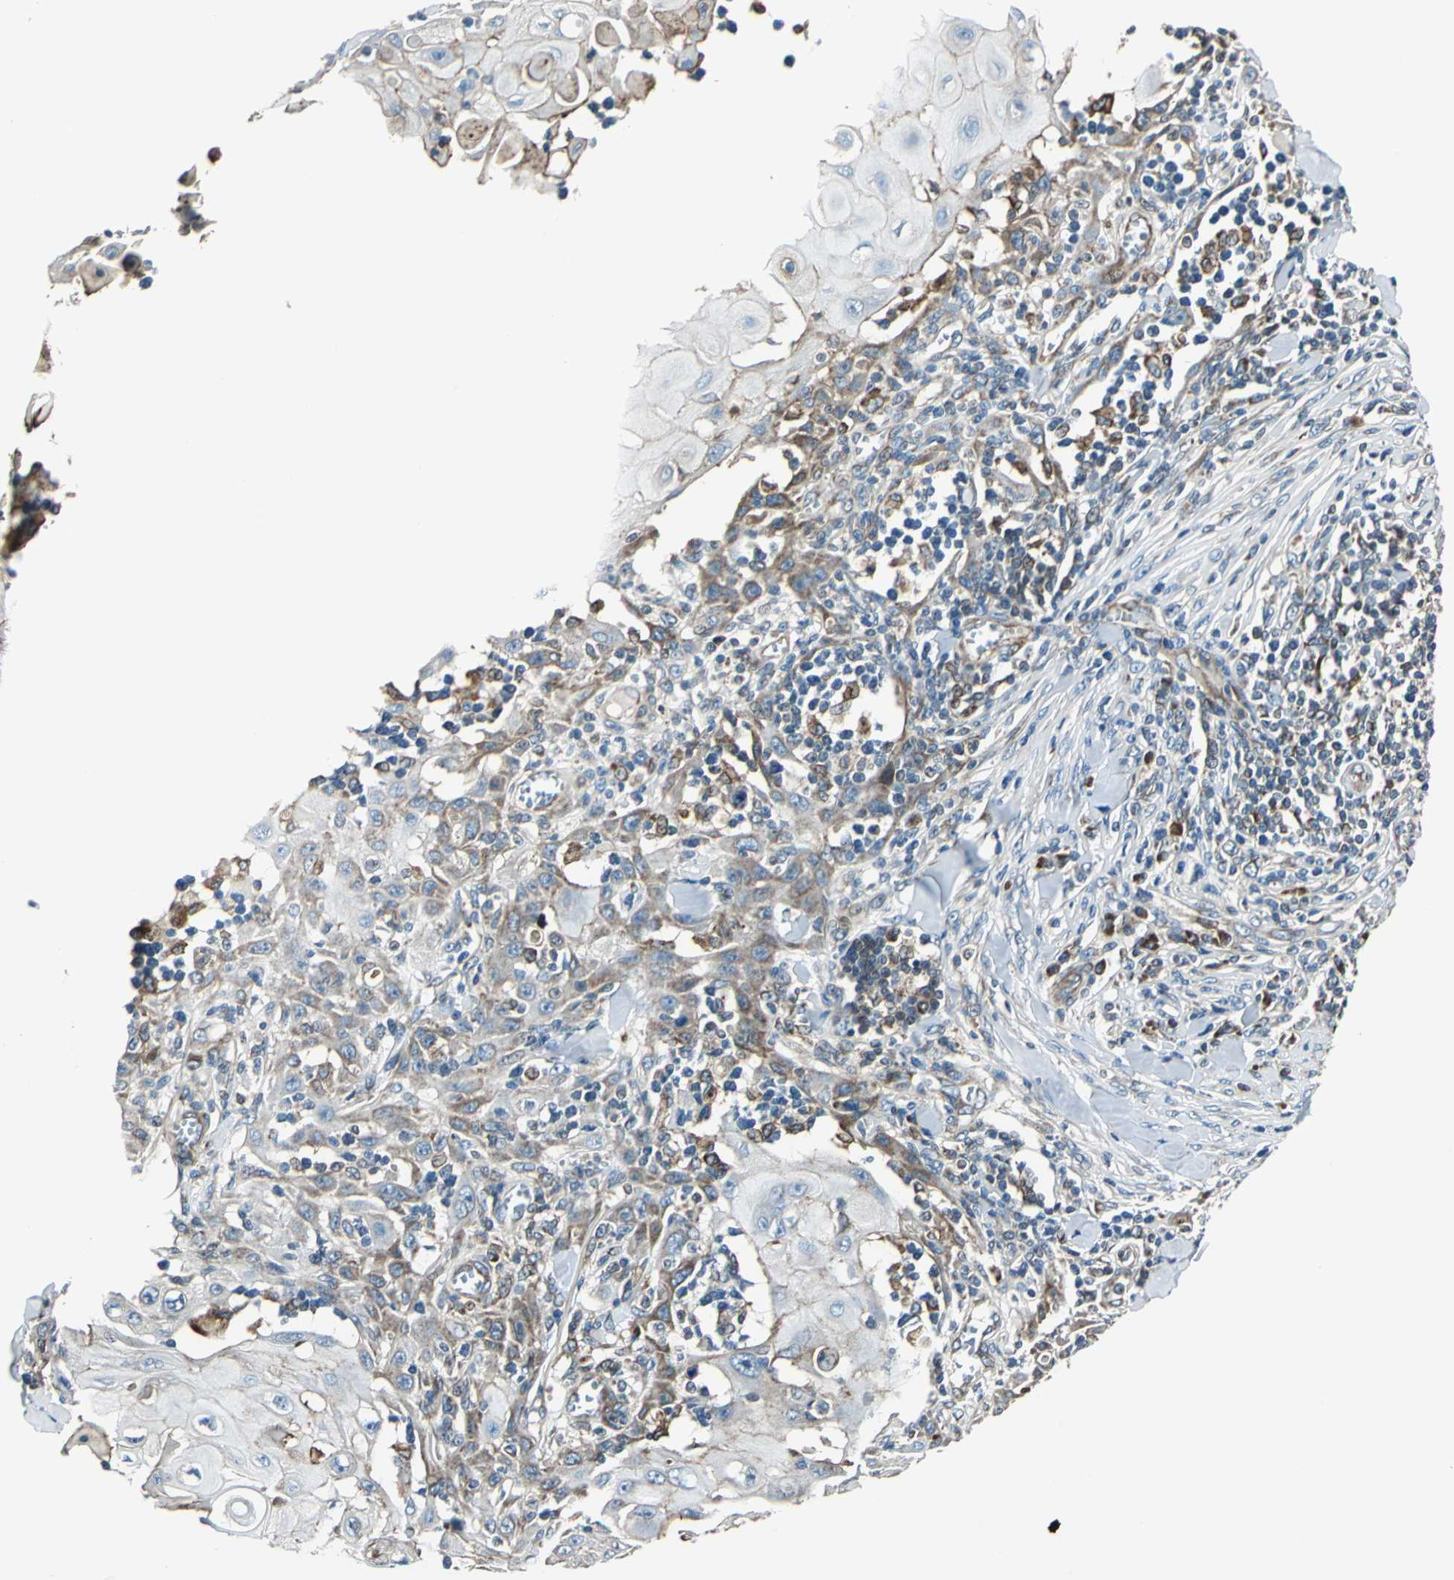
{"staining": {"intensity": "moderate", "quantity": "25%-75%", "location": "cytoplasmic/membranous"}, "tissue": "skin cancer", "cell_type": "Tumor cells", "image_type": "cancer", "snomed": [{"axis": "morphology", "description": "Squamous cell carcinoma, NOS"}, {"axis": "topography", "description": "Skin"}], "caption": "Immunohistochemical staining of skin cancer (squamous cell carcinoma) reveals medium levels of moderate cytoplasmic/membranous protein staining in approximately 25%-75% of tumor cells.", "gene": "HTATIP2", "patient": {"sex": "male", "age": 24}}